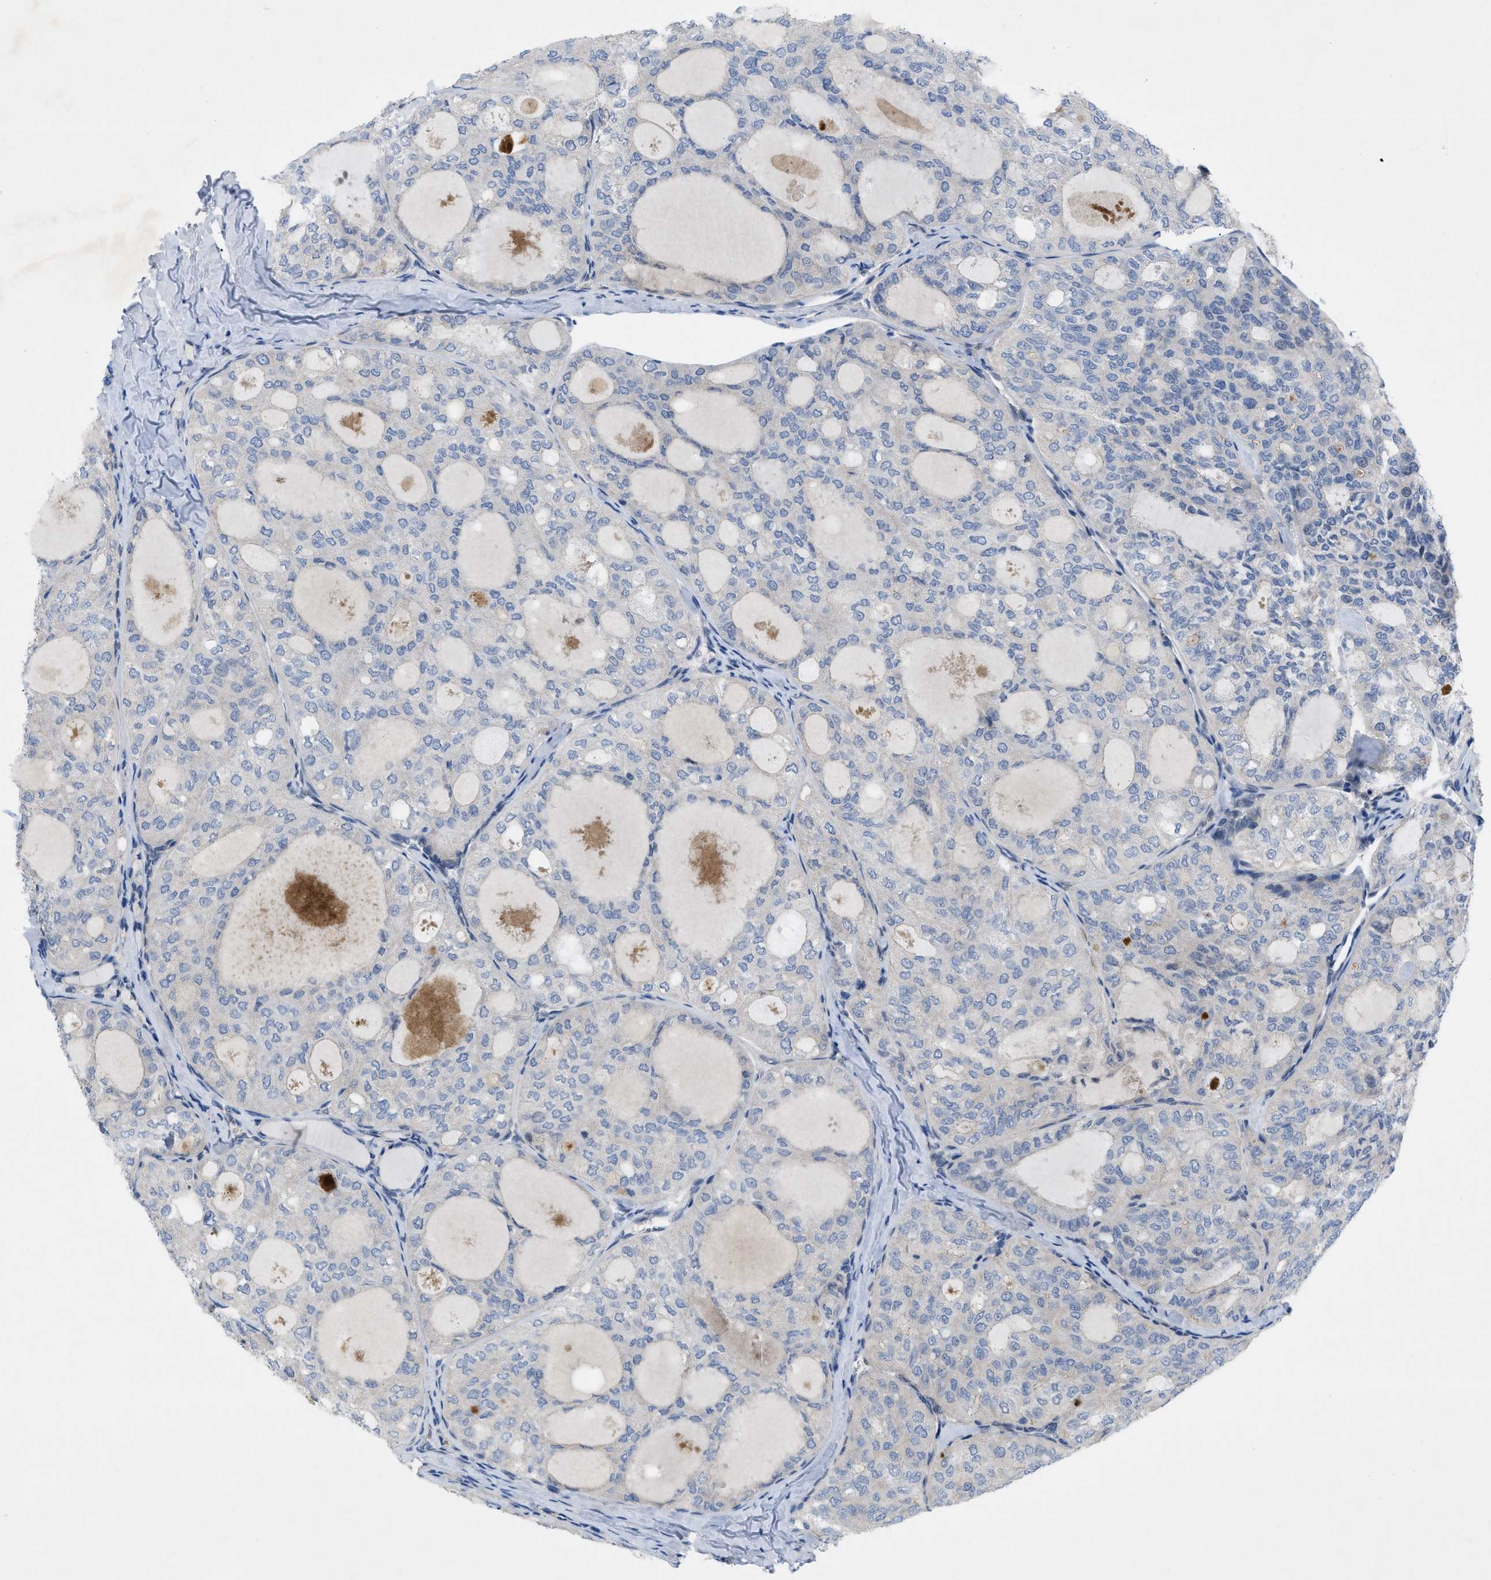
{"staining": {"intensity": "negative", "quantity": "none", "location": "none"}, "tissue": "thyroid cancer", "cell_type": "Tumor cells", "image_type": "cancer", "snomed": [{"axis": "morphology", "description": "Follicular adenoma carcinoma, NOS"}, {"axis": "topography", "description": "Thyroid gland"}], "caption": "Immunohistochemical staining of follicular adenoma carcinoma (thyroid) displays no significant staining in tumor cells.", "gene": "NDEL1", "patient": {"sex": "male", "age": 75}}